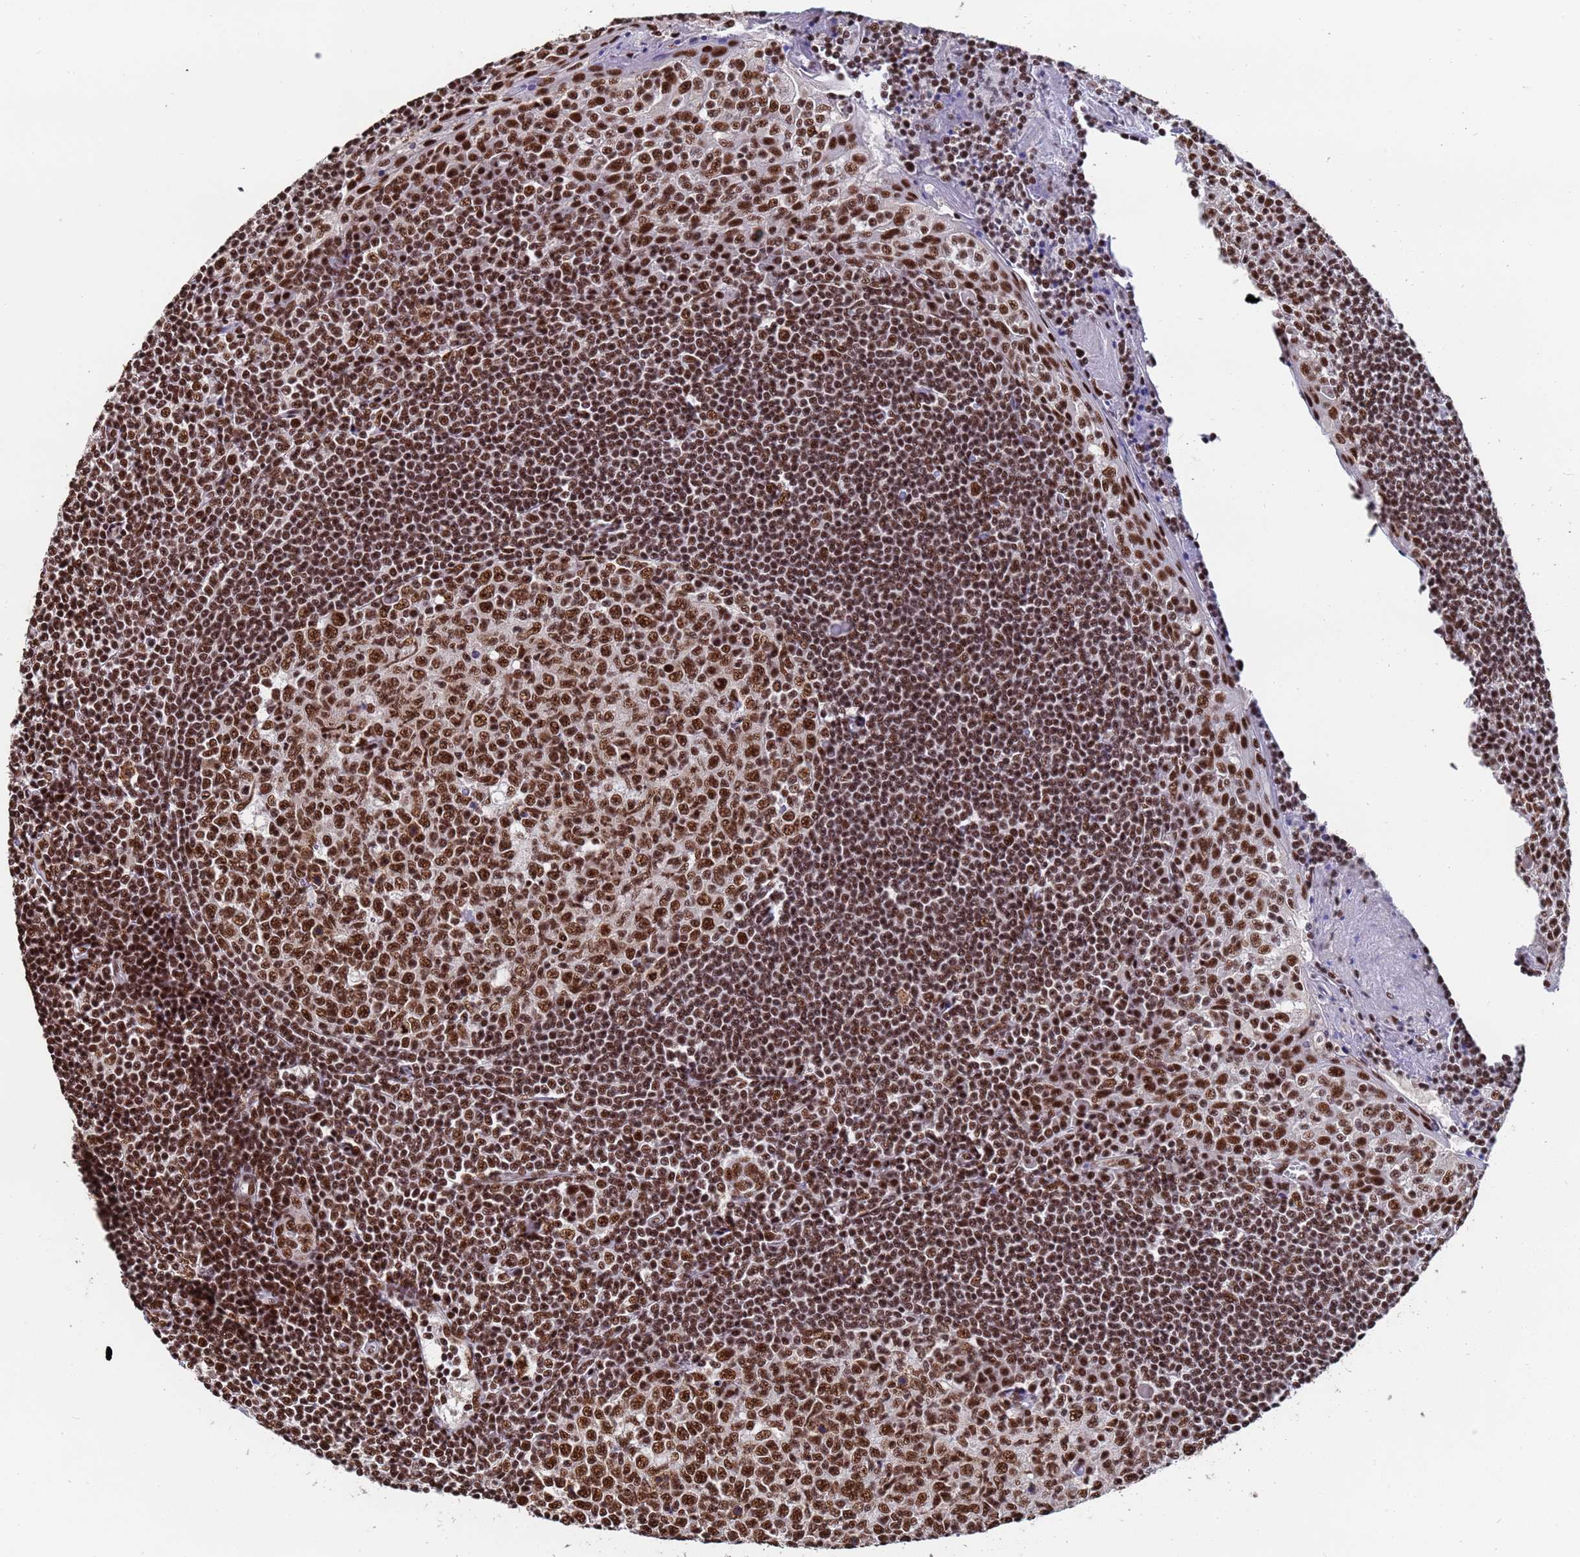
{"staining": {"intensity": "strong", "quantity": ">75%", "location": "nuclear"}, "tissue": "tonsil", "cell_type": "Germinal center cells", "image_type": "normal", "snomed": [{"axis": "morphology", "description": "Normal tissue, NOS"}, {"axis": "topography", "description": "Tonsil"}], "caption": "Protein analysis of benign tonsil shows strong nuclear staining in about >75% of germinal center cells. The protein of interest is stained brown, and the nuclei are stained in blue (DAB IHC with brightfield microscopy, high magnification).", "gene": "SF3B2", "patient": {"sex": "male", "age": 27}}